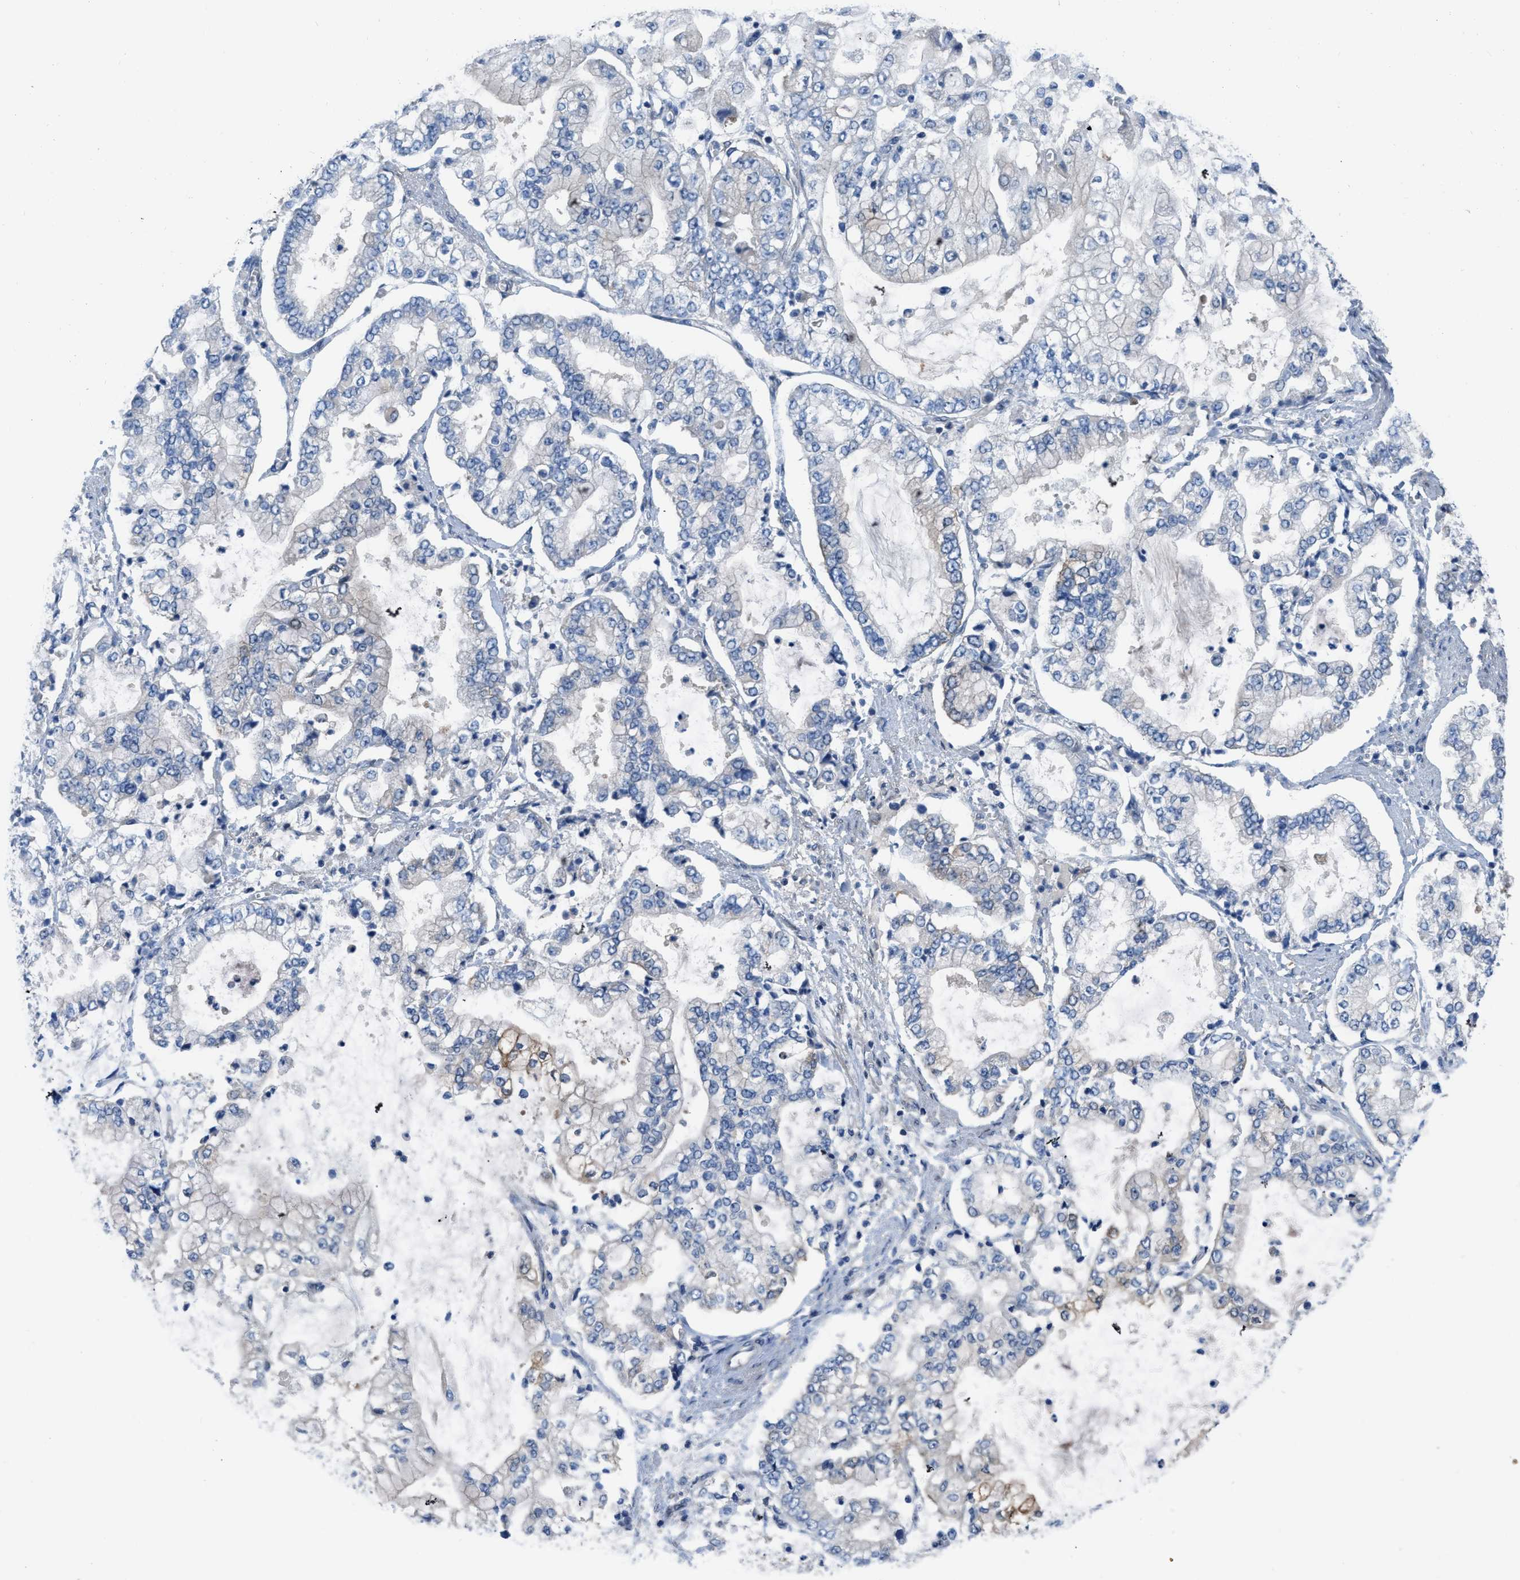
{"staining": {"intensity": "negative", "quantity": "none", "location": "none"}, "tissue": "stomach cancer", "cell_type": "Tumor cells", "image_type": "cancer", "snomed": [{"axis": "morphology", "description": "Adenocarcinoma, NOS"}, {"axis": "topography", "description": "Stomach"}], "caption": "Stomach cancer (adenocarcinoma) was stained to show a protein in brown. There is no significant positivity in tumor cells.", "gene": "PFKP", "patient": {"sex": "male", "age": 76}}